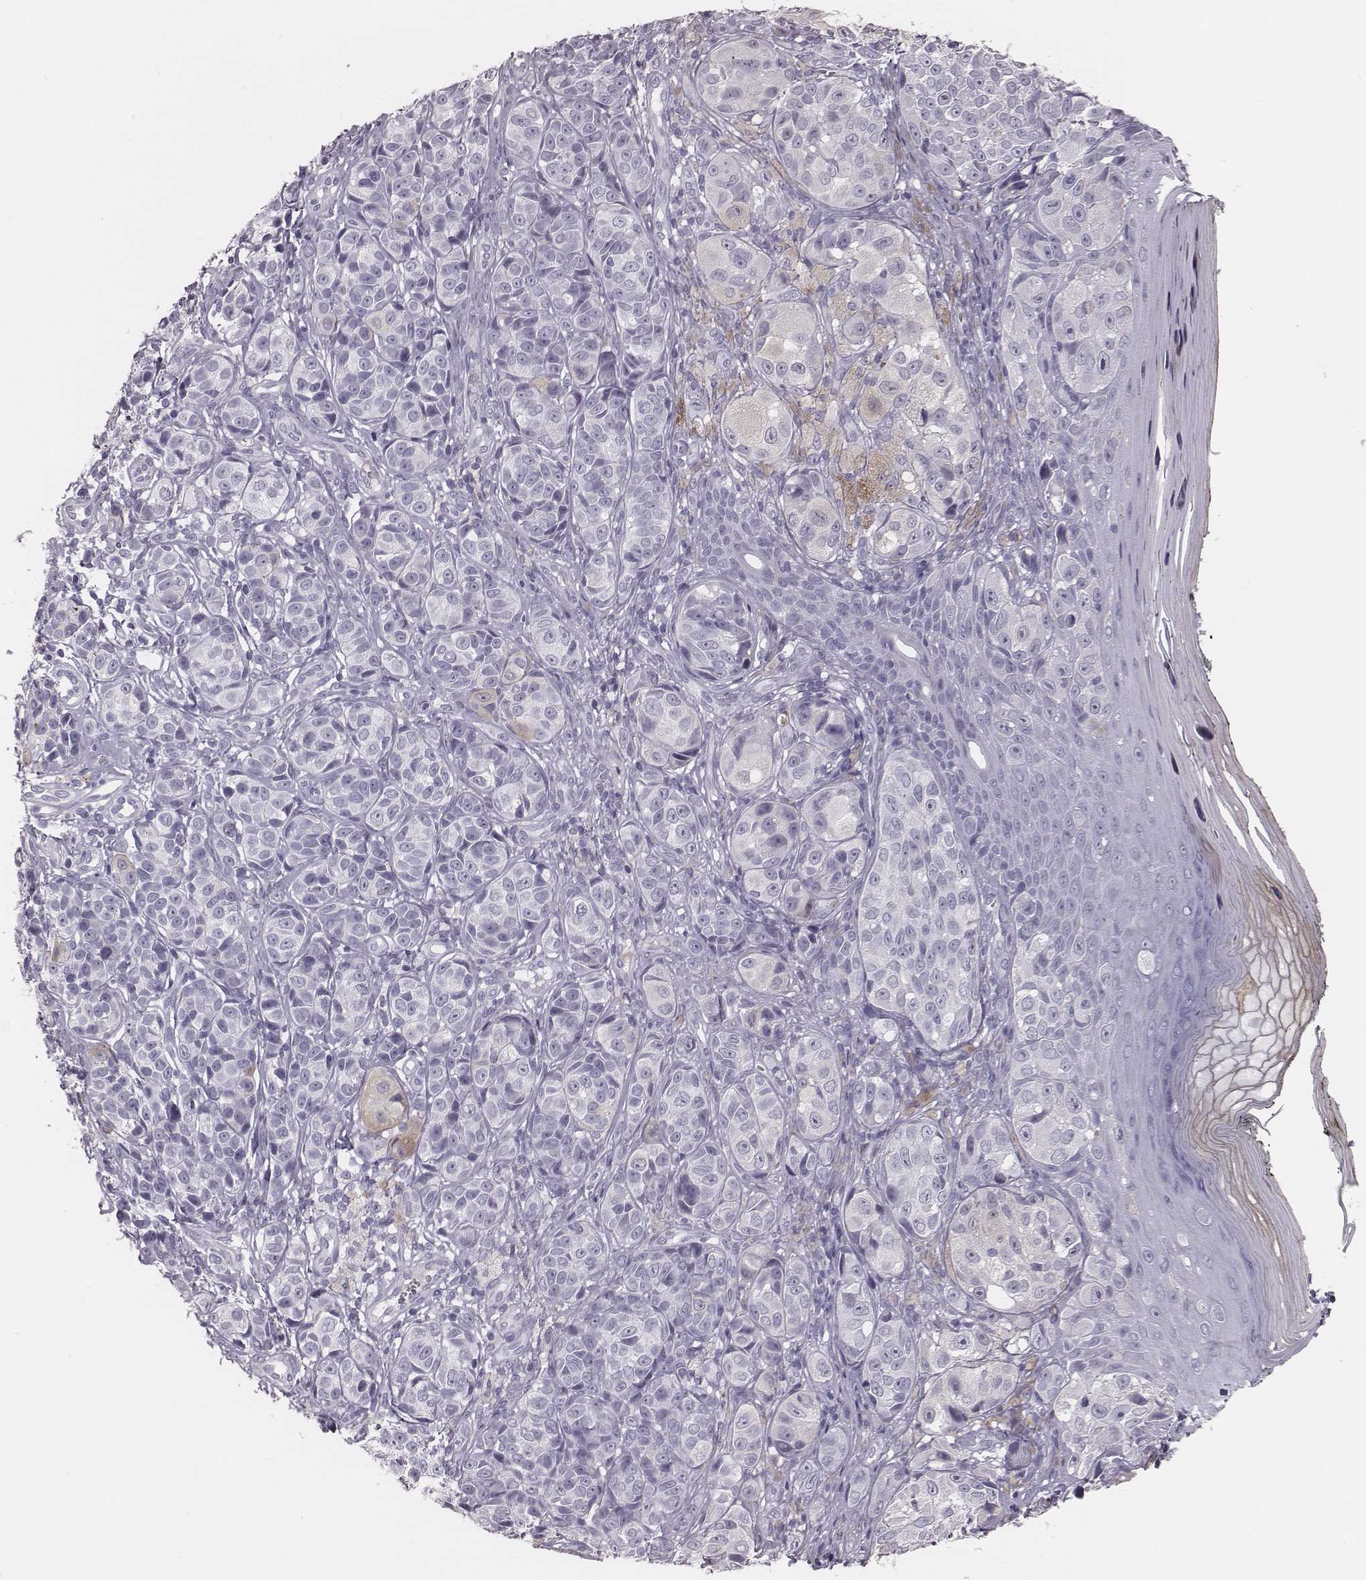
{"staining": {"intensity": "negative", "quantity": "none", "location": "none"}, "tissue": "melanoma", "cell_type": "Tumor cells", "image_type": "cancer", "snomed": [{"axis": "morphology", "description": "Malignant melanoma, NOS"}, {"axis": "topography", "description": "Skin"}], "caption": "Malignant melanoma was stained to show a protein in brown. There is no significant expression in tumor cells.", "gene": "CSH1", "patient": {"sex": "male", "age": 48}}